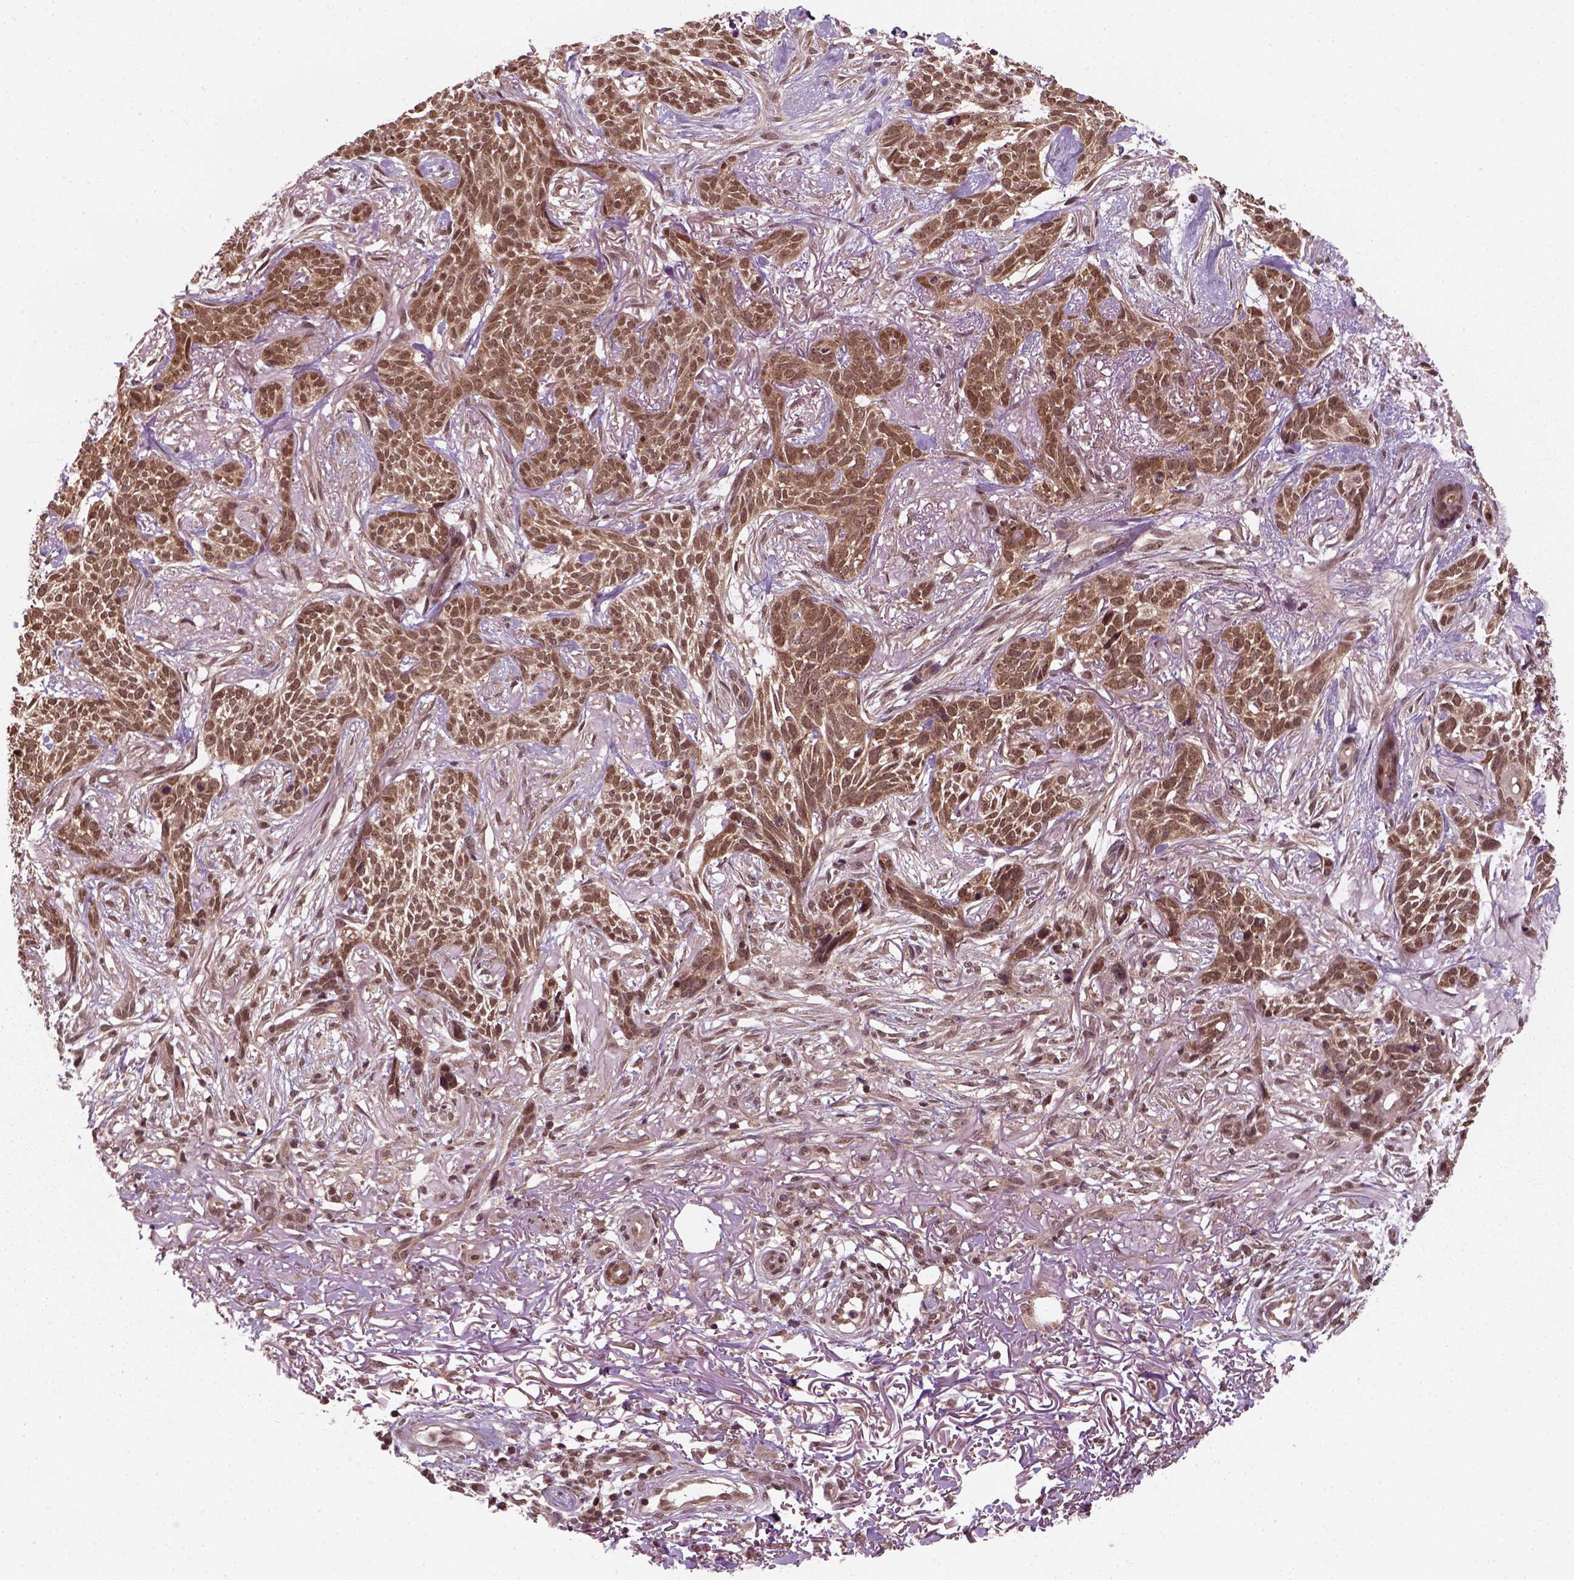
{"staining": {"intensity": "moderate", "quantity": ">75%", "location": "cytoplasmic/membranous,nuclear"}, "tissue": "skin cancer", "cell_type": "Tumor cells", "image_type": "cancer", "snomed": [{"axis": "morphology", "description": "Basal cell carcinoma"}, {"axis": "topography", "description": "Skin"}], "caption": "Skin basal cell carcinoma stained with a protein marker shows moderate staining in tumor cells.", "gene": "NUDT9", "patient": {"sex": "male", "age": 74}}